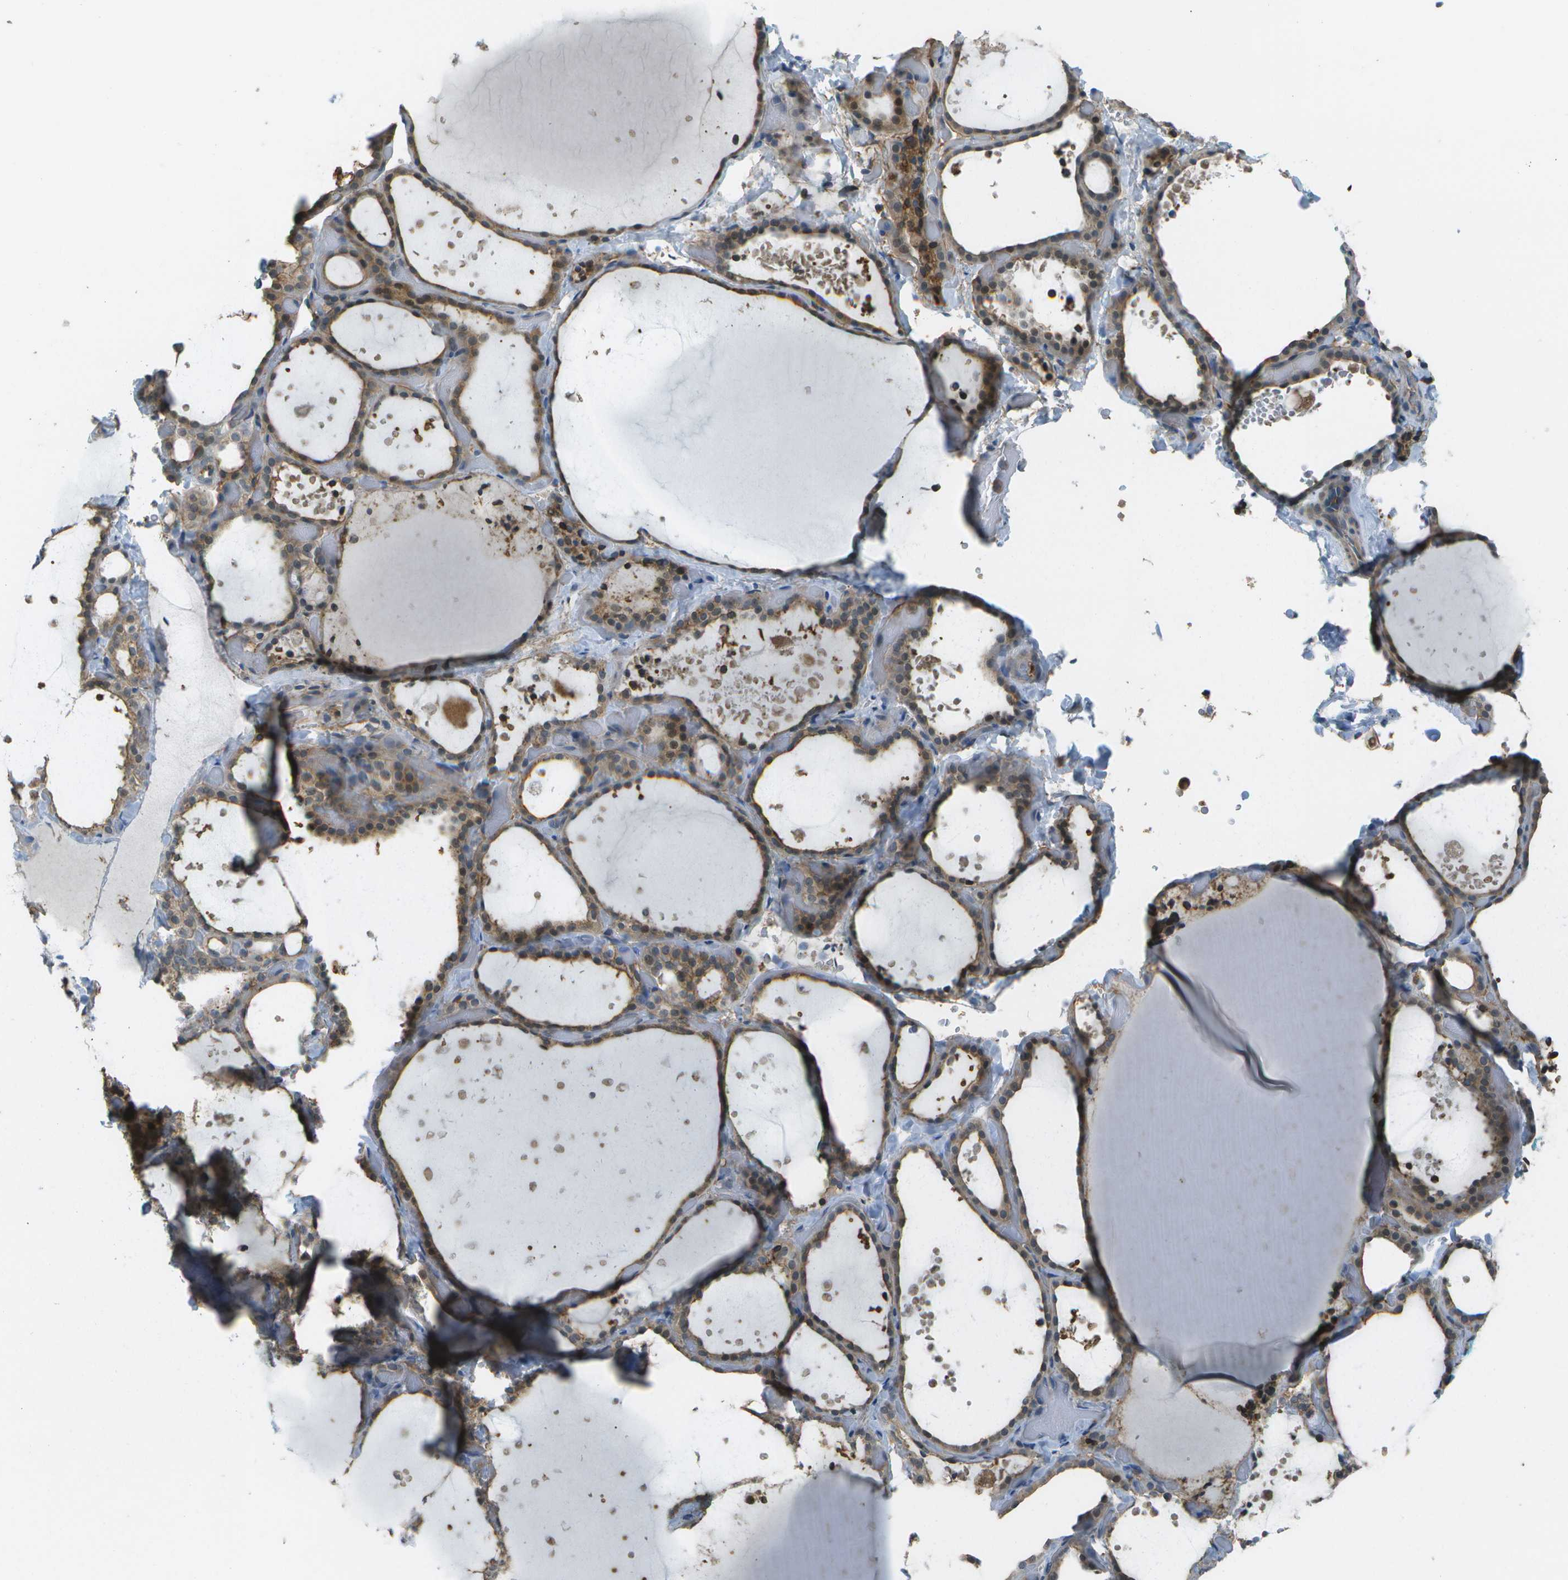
{"staining": {"intensity": "moderate", "quantity": ">75%", "location": "cytoplasmic/membranous"}, "tissue": "thyroid gland", "cell_type": "Glandular cells", "image_type": "normal", "snomed": [{"axis": "morphology", "description": "Normal tissue, NOS"}, {"axis": "topography", "description": "Thyroid gland"}], "caption": "An immunohistochemistry (IHC) histopathology image of normal tissue is shown. Protein staining in brown labels moderate cytoplasmic/membranous positivity in thyroid gland within glandular cells.", "gene": "LRRC66", "patient": {"sex": "female", "age": 44}}